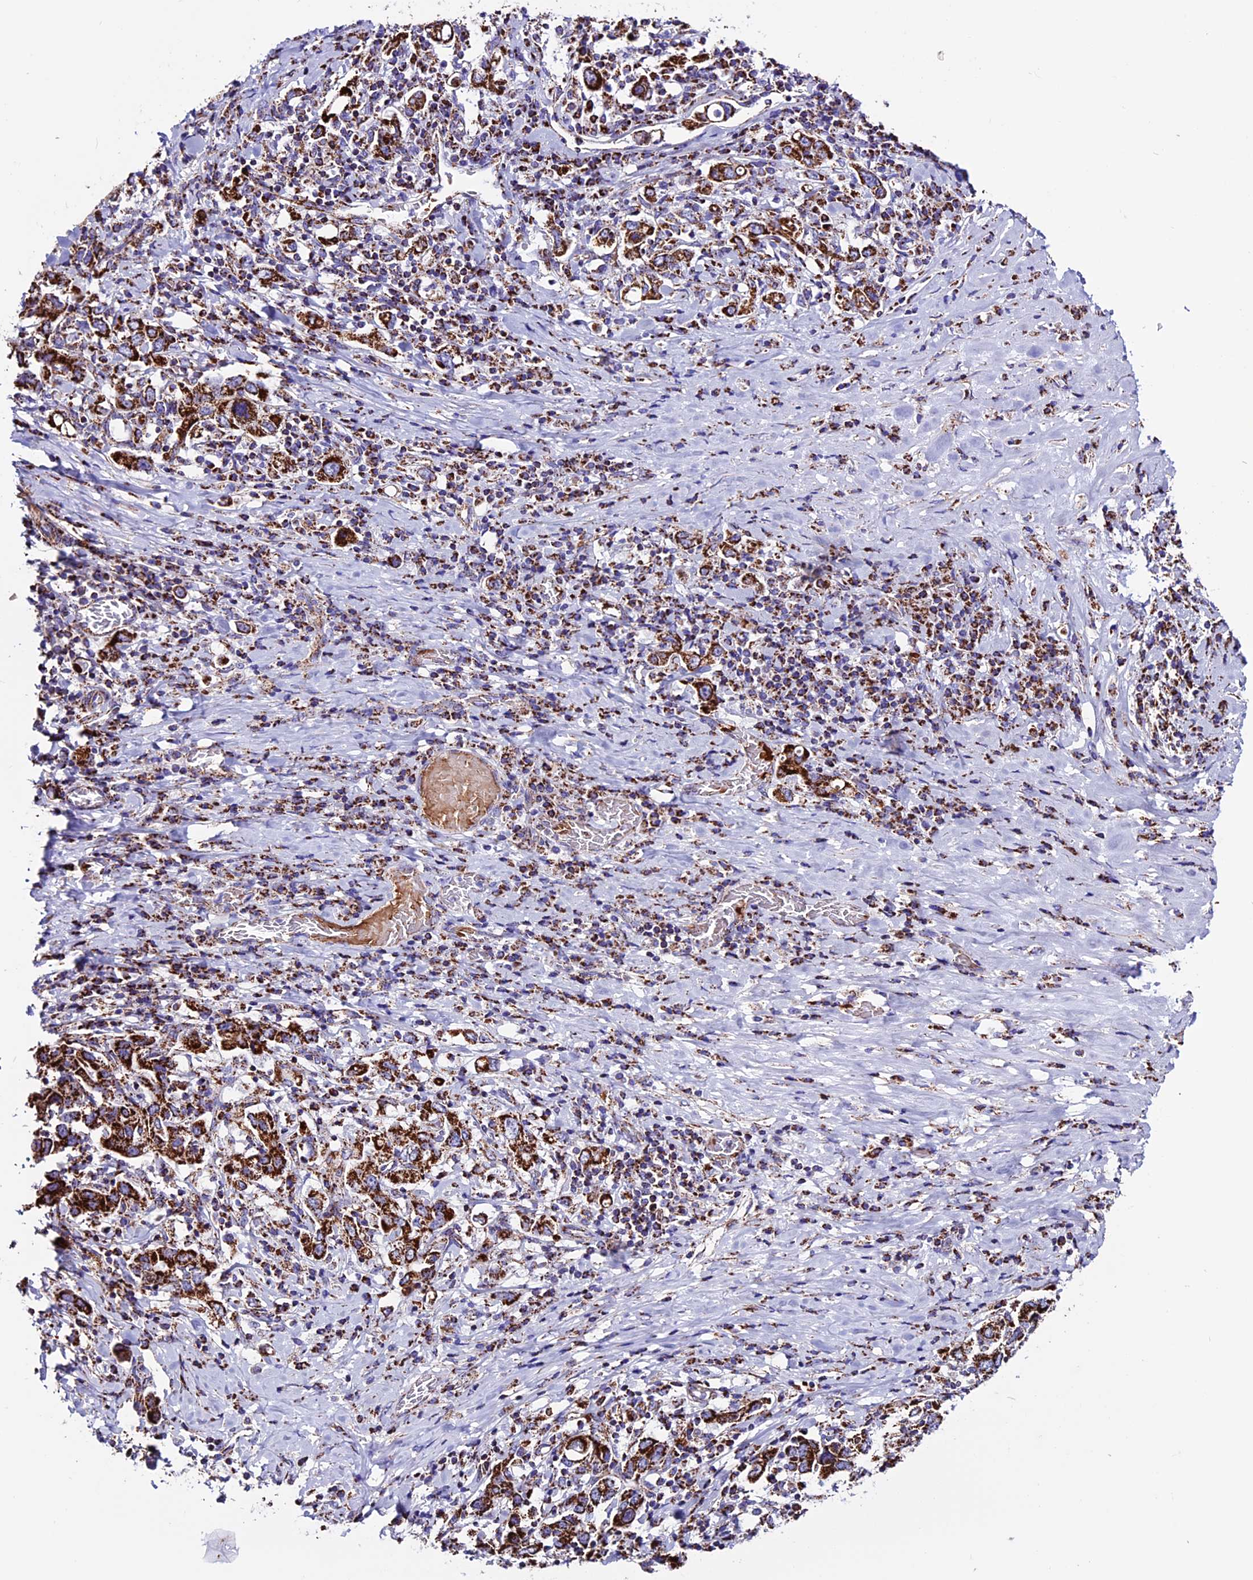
{"staining": {"intensity": "strong", "quantity": ">75%", "location": "cytoplasmic/membranous"}, "tissue": "stomach cancer", "cell_type": "Tumor cells", "image_type": "cancer", "snomed": [{"axis": "morphology", "description": "Adenocarcinoma, NOS"}, {"axis": "topography", "description": "Stomach, upper"}, {"axis": "topography", "description": "Stomach"}], "caption": "Stomach cancer stained with IHC exhibits strong cytoplasmic/membranous positivity in about >75% of tumor cells.", "gene": "CX3CL1", "patient": {"sex": "male", "age": 62}}